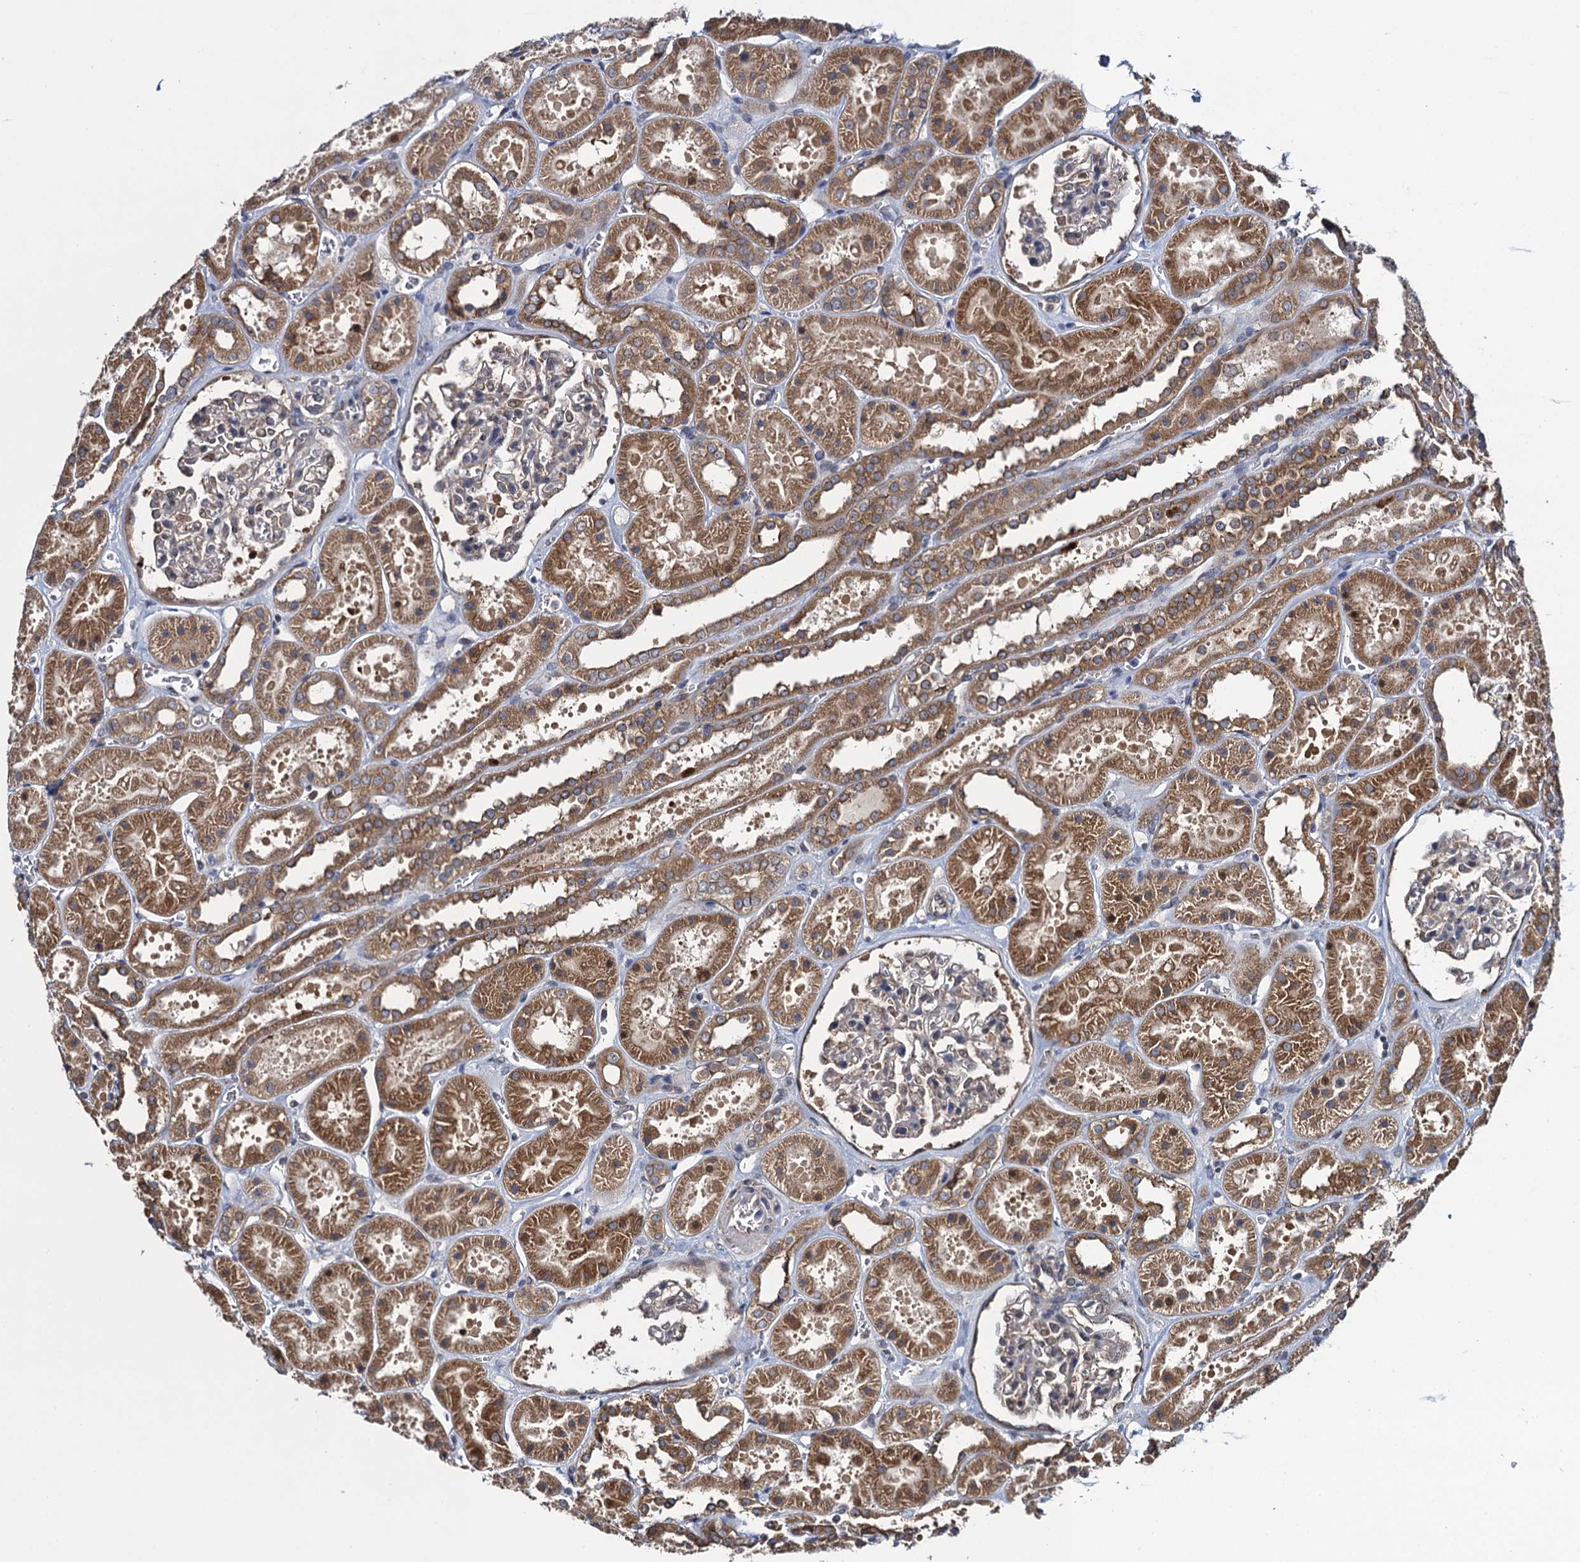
{"staining": {"intensity": "moderate", "quantity": "<25%", "location": "cytoplasmic/membranous,nuclear"}, "tissue": "kidney", "cell_type": "Cells in glomeruli", "image_type": "normal", "snomed": [{"axis": "morphology", "description": "Normal tissue, NOS"}, {"axis": "topography", "description": "Kidney"}], "caption": "Unremarkable kidney shows moderate cytoplasmic/membranous,nuclear staining in about <25% of cells in glomeruli.", "gene": "EVX2", "patient": {"sex": "female", "age": 41}}